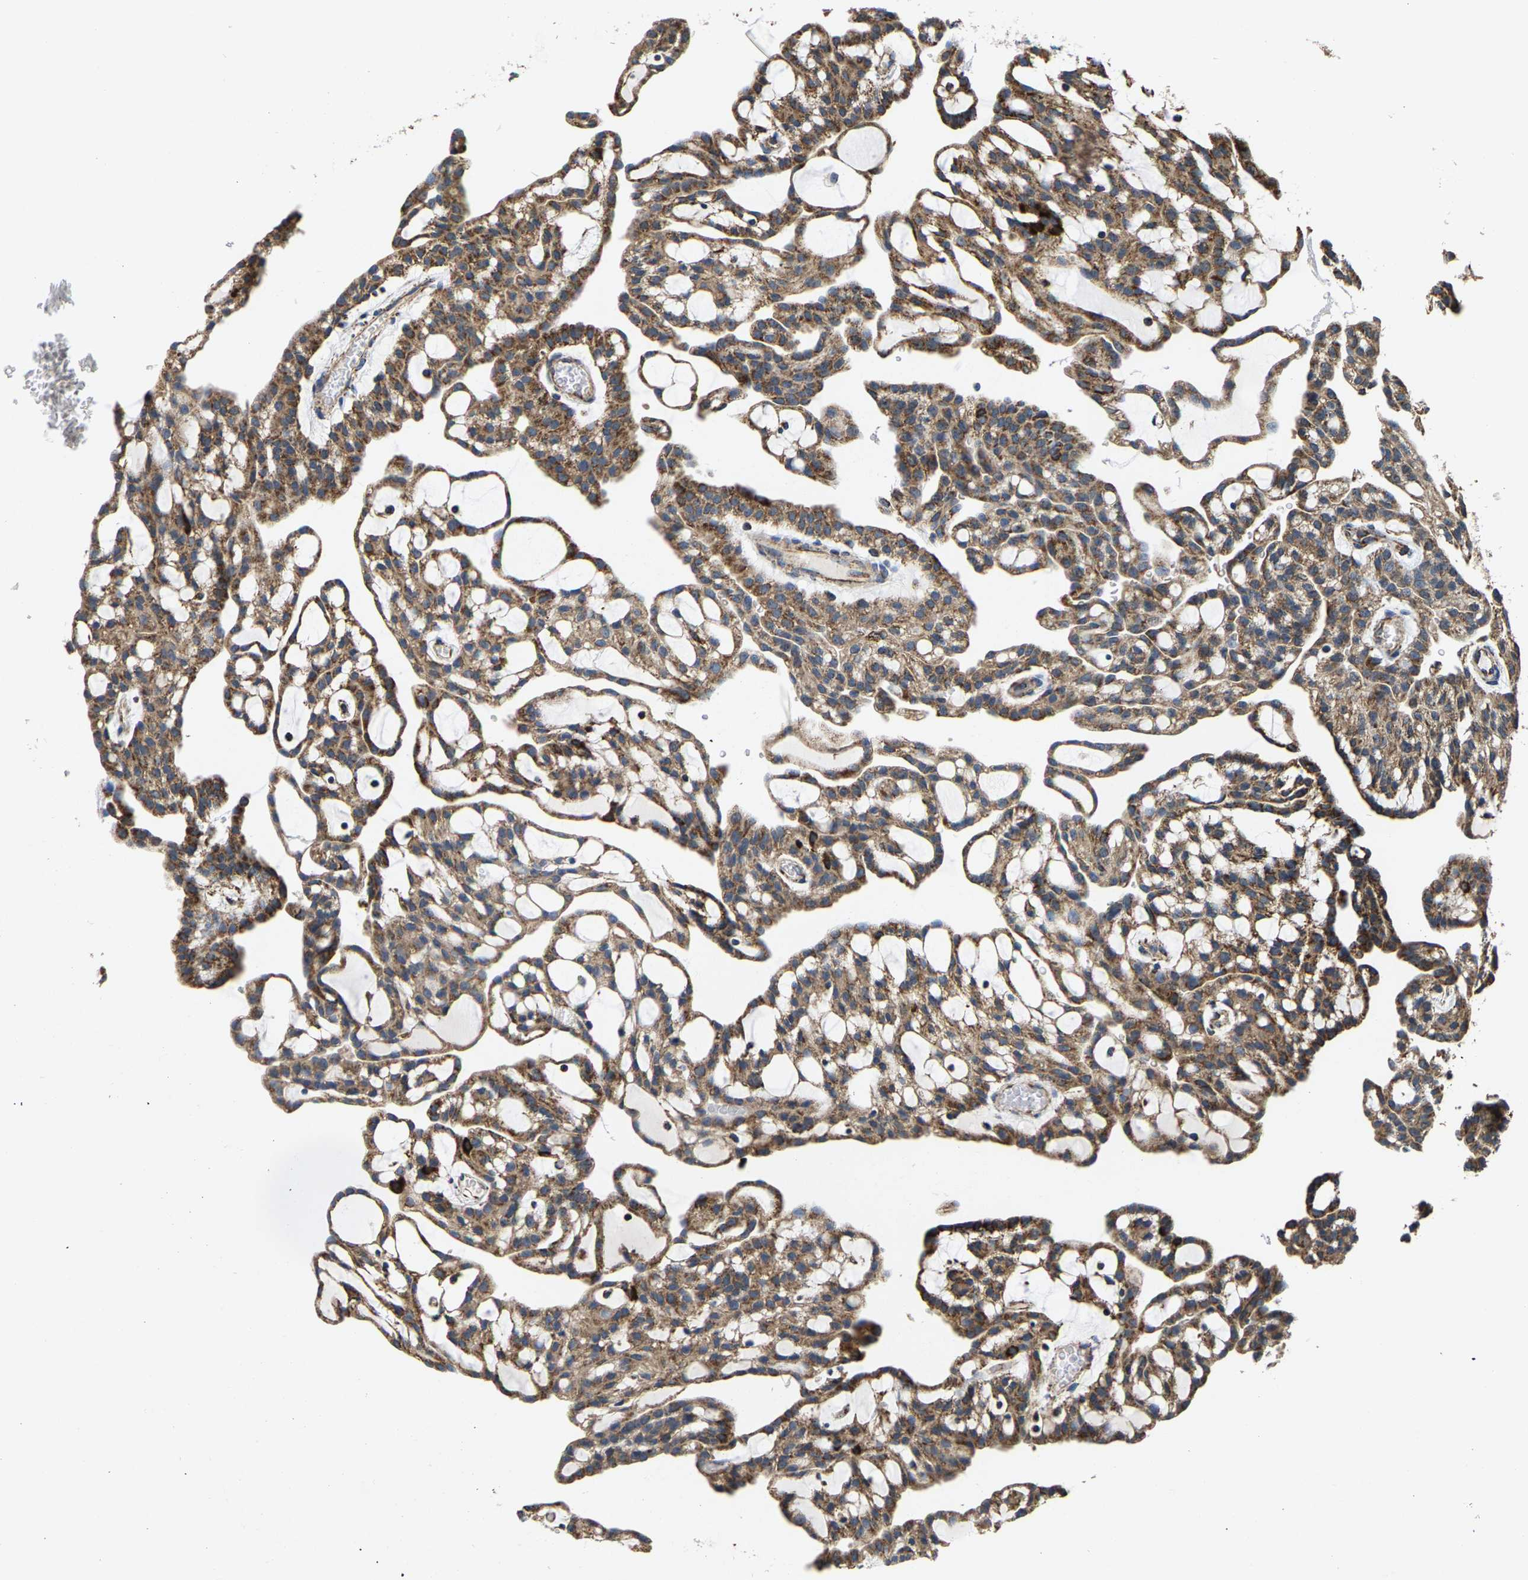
{"staining": {"intensity": "moderate", "quantity": ">75%", "location": "cytoplasmic/membranous"}, "tissue": "renal cancer", "cell_type": "Tumor cells", "image_type": "cancer", "snomed": [{"axis": "morphology", "description": "Adenocarcinoma, NOS"}, {"axis": "topography", "description": "Kidney"}], "caption": "Immunohistochemical staining of renal cancer (adenocarcinoma) exhibits medium levels of moderate cytoplasmic/membranous positivity in about >75% of tumor cells. (Brightfield microscopy of DAB IHC at high magnification).", "gene": "SHMT2", "patient": {"sex": "male", "age": 63}}